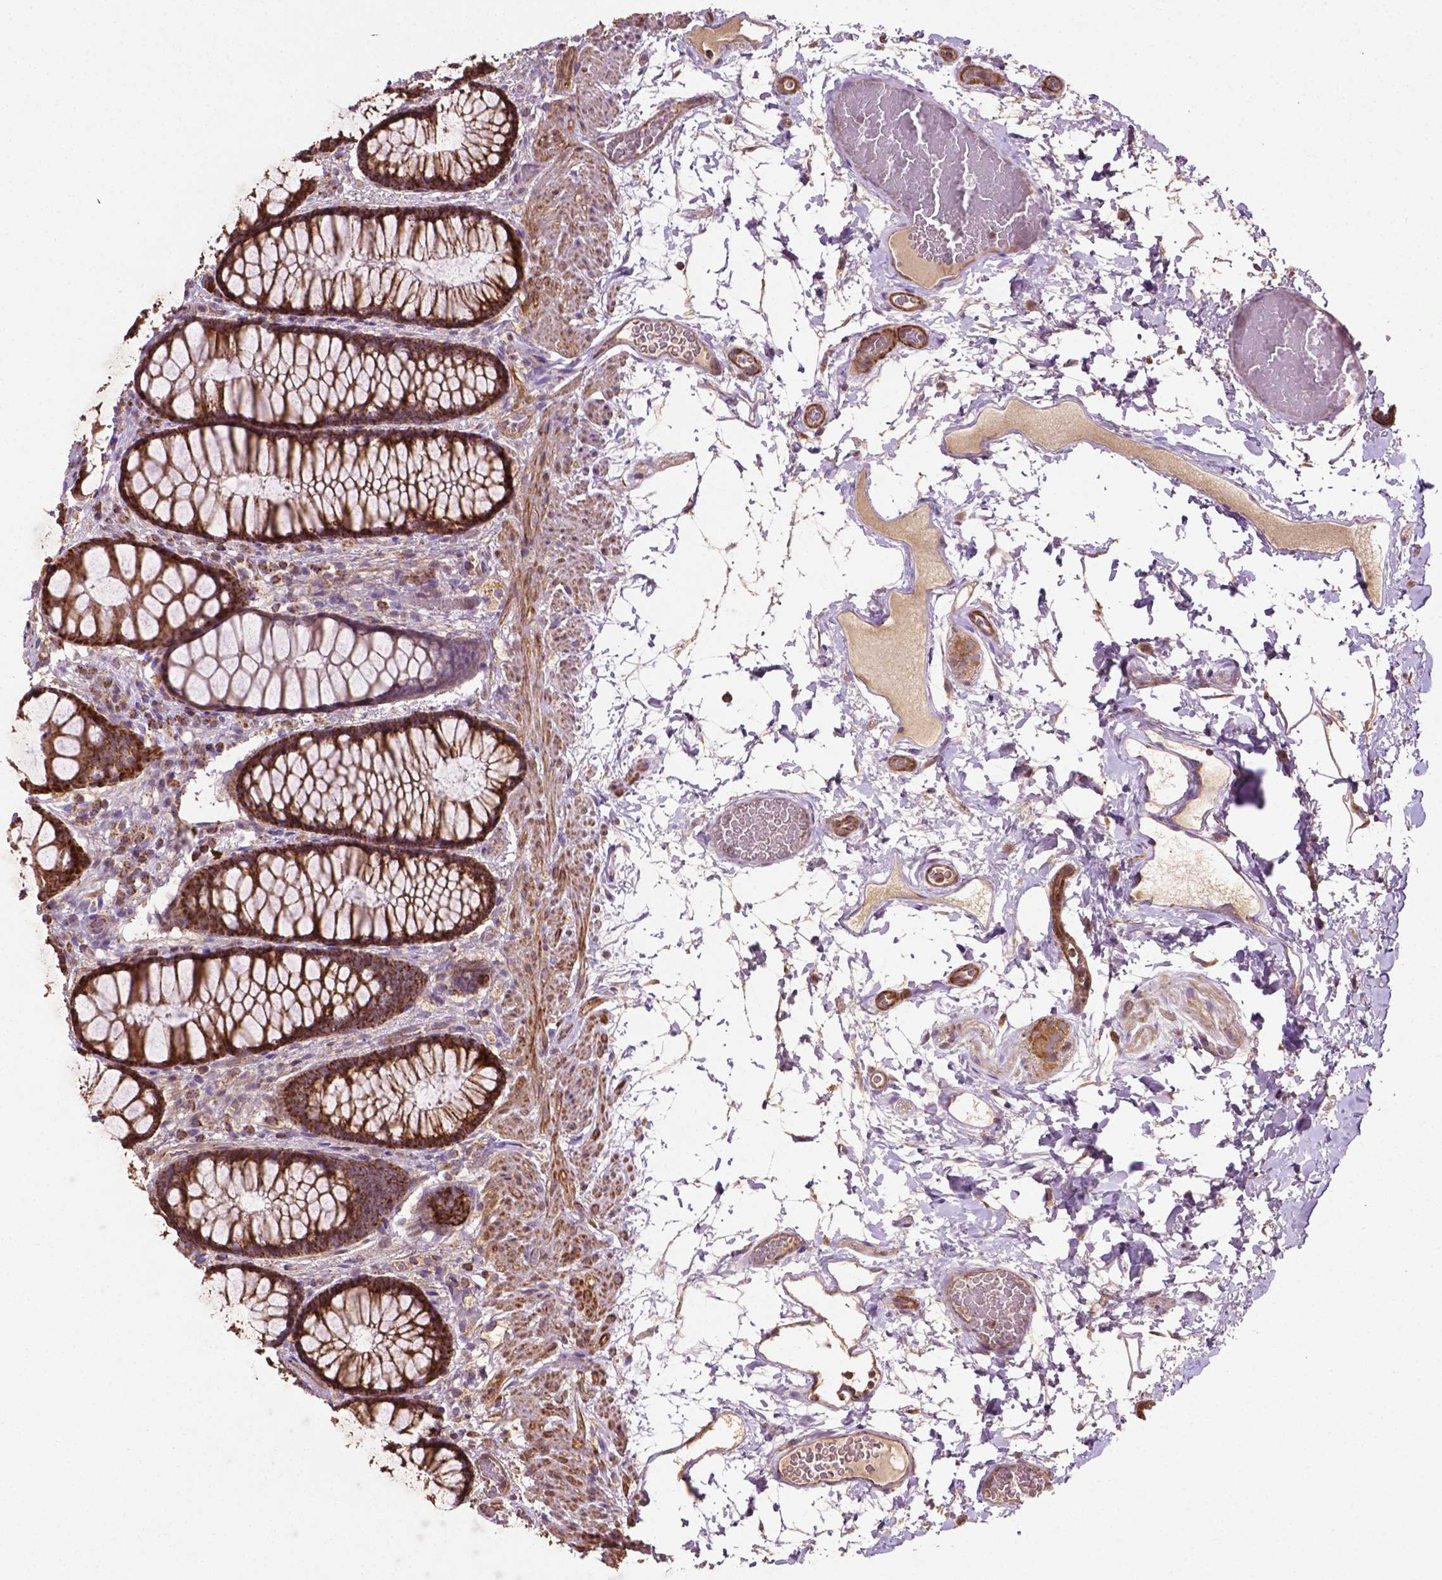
{"staining": {"intensity": "strong", "quantity": ">75%", "location": "cytoplasmic/membranous"}, "tissue": "rectum", "cell_type": "Glandular cells", "image_type": "normal", "snomed": [{"axis": "morphology", "description": "Normal tissue, NOS"}, {"axis": "topography", "description": "Rectum"}], "caption": "The photomicrograph reveals staining of unremarkable rectum, revealing strong cytoplasmic/membranous protein positivity (brown color) within glandular cells. The staining was performed using DAB, with brown indicating positive protein expression. Nuclei are stained blue with hematoxylin.", "gene": "LRR1", "patient": {"sex": "female", "age": 62}}